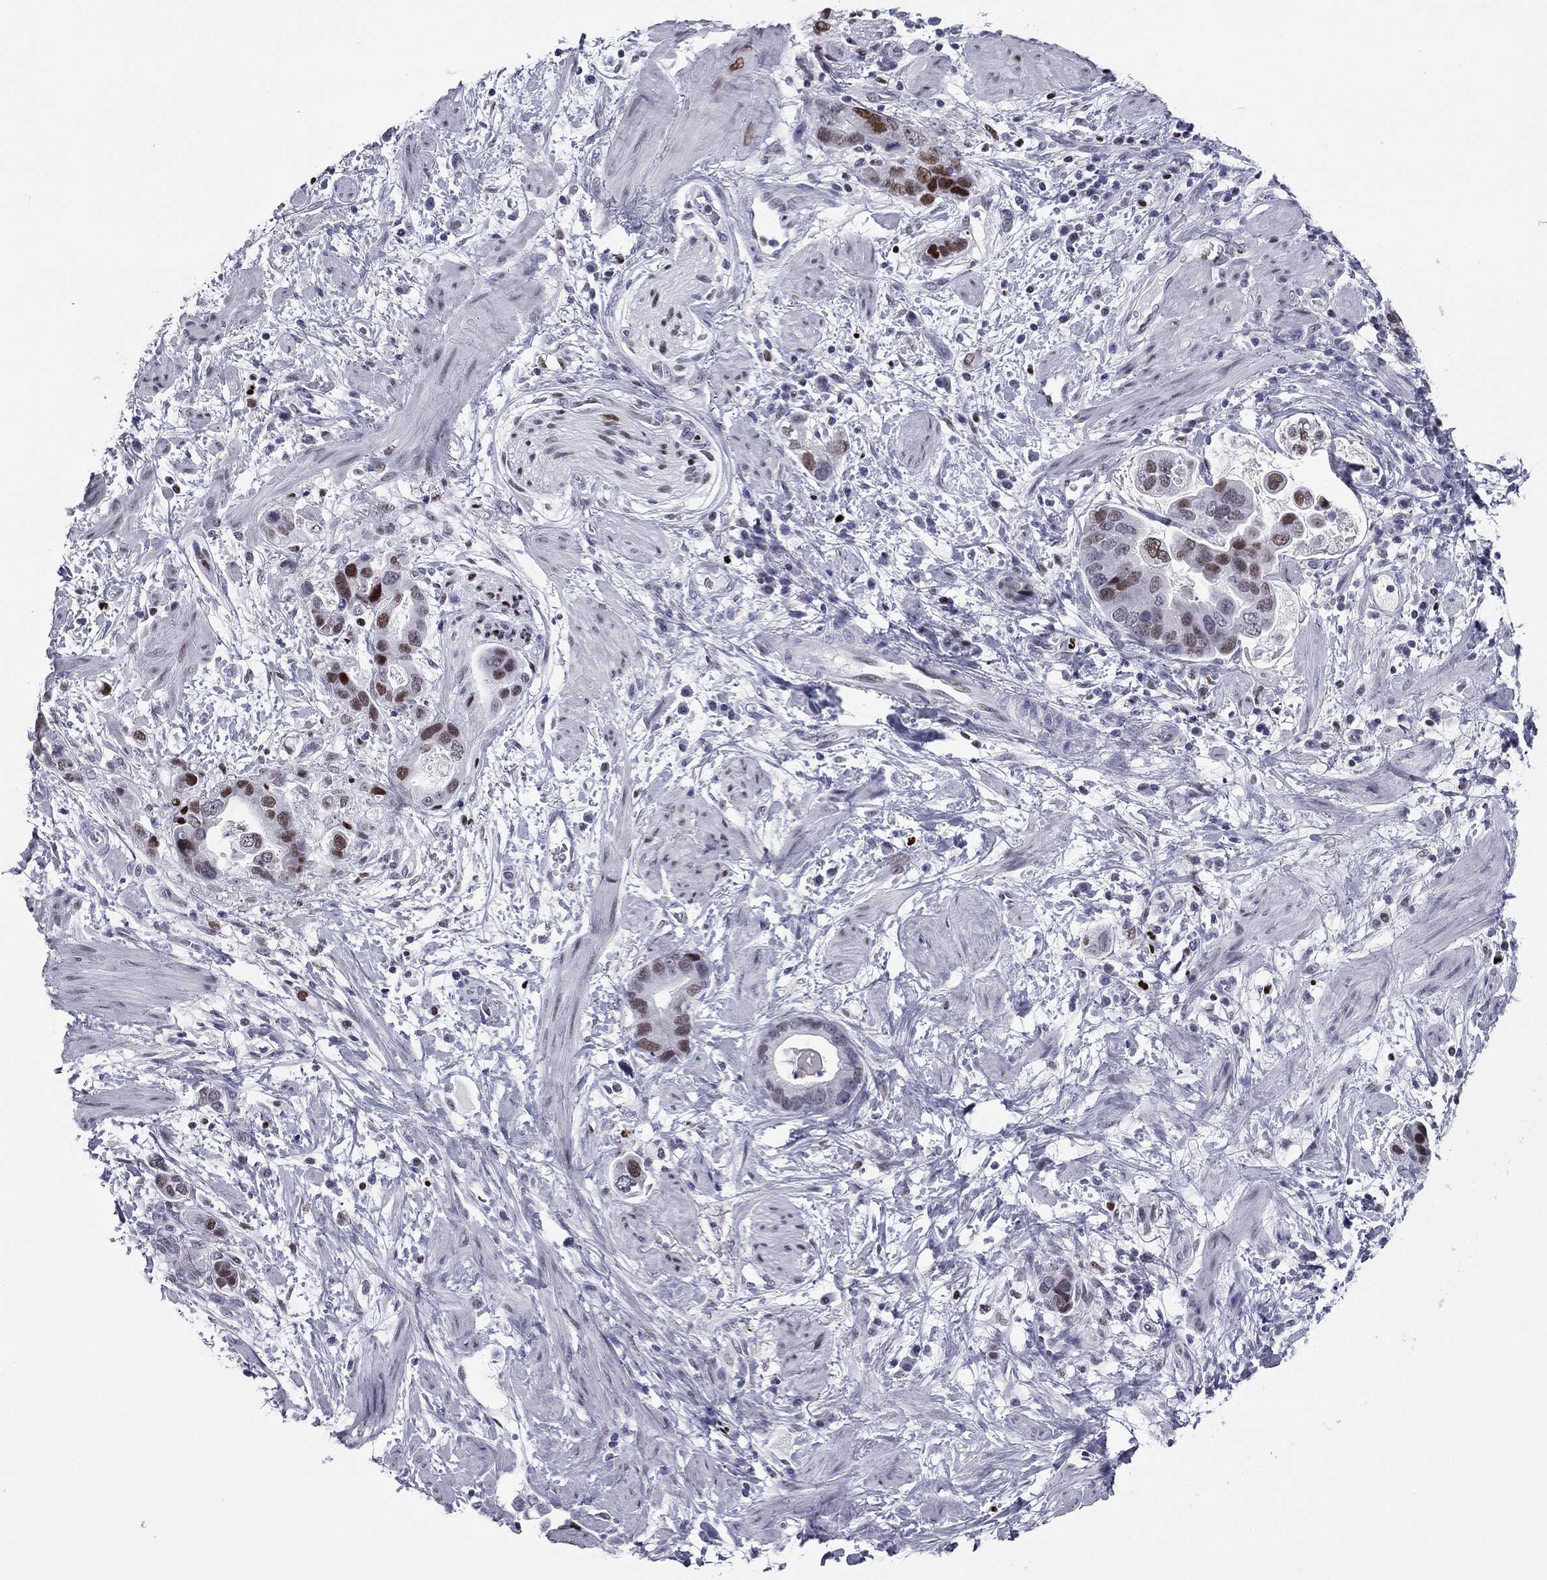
{"staining": {"intensity": "strong", "quantity": "<25%", "location": "nuclear"}, "tissue": "stomach cancer", "cell_type": "Tumor cells", "image_type": "cancer", "snomed": [{"axis": "morphology", "description": "Adenocarcinoma, NOS"}, {"axis": "topography", "description": "Stomach, lower"}], "caption": "Immunohistochemistry (IHC) (DAB) staining of stomach cancer (adenocarcinoma) exhibits strong nuclear protein positivity in about <25% of tumor cells.", "gene": "PCGF3", "patient": {"sex": "female", "age": 93}}